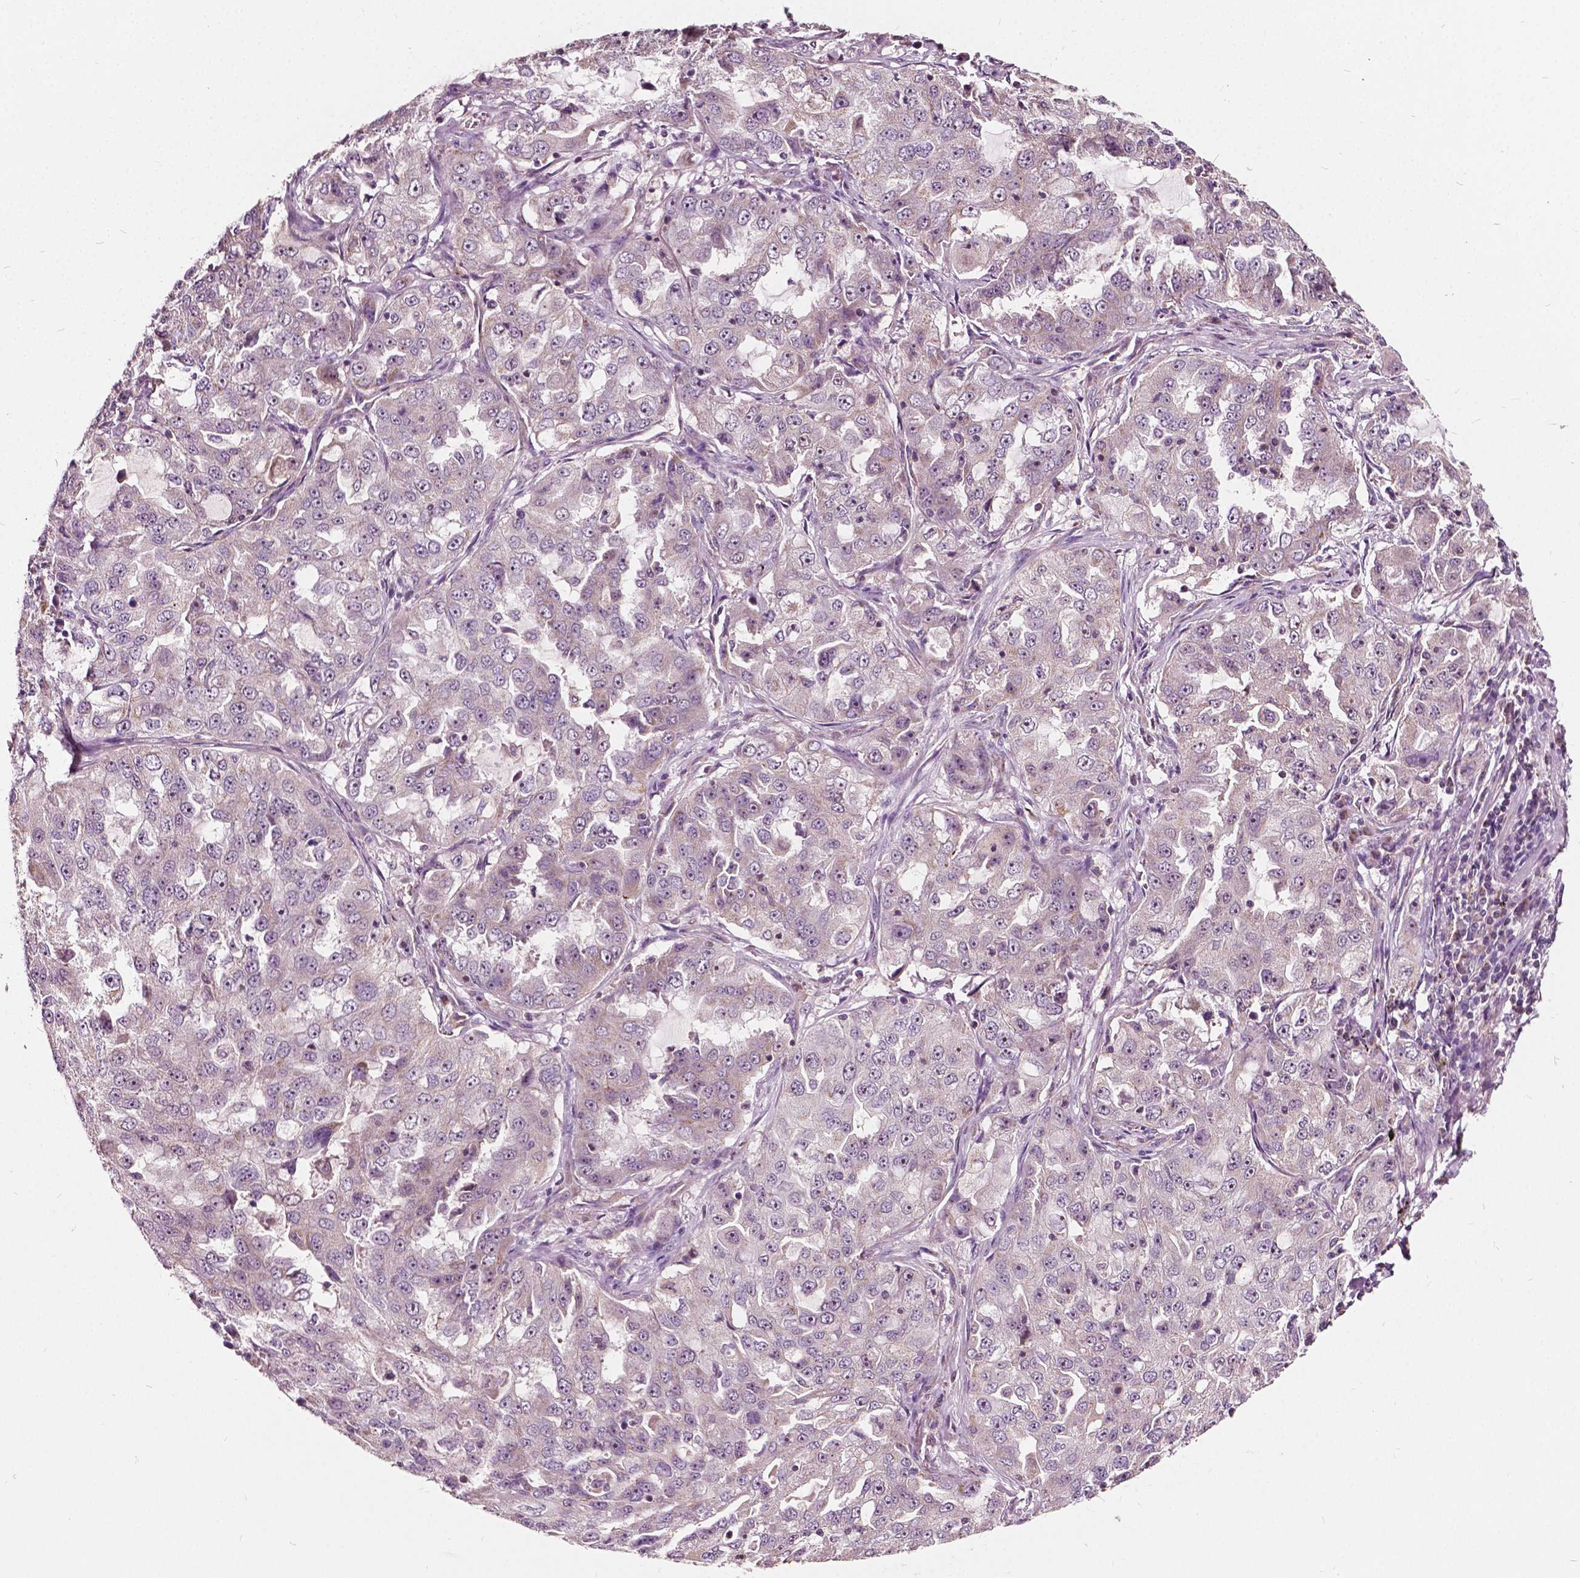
{"staining": {"intensity": "negative", "quantity": "none", "location": "none"}, "tissue": "lung cancer", "cell_type": "Tumor cells", "image_type": "cancer", "snomed": [{"axis": "morphology", "description": "Adenocarcinoma, NOS"}, {"axis": "topography", "description": "Lung"}], "caption": "Tumor cells are negative for protein expression in human lung adenocarcinoma.", "gene": "ODF3L2", "patient": {"sex": "female", "age": 61}}